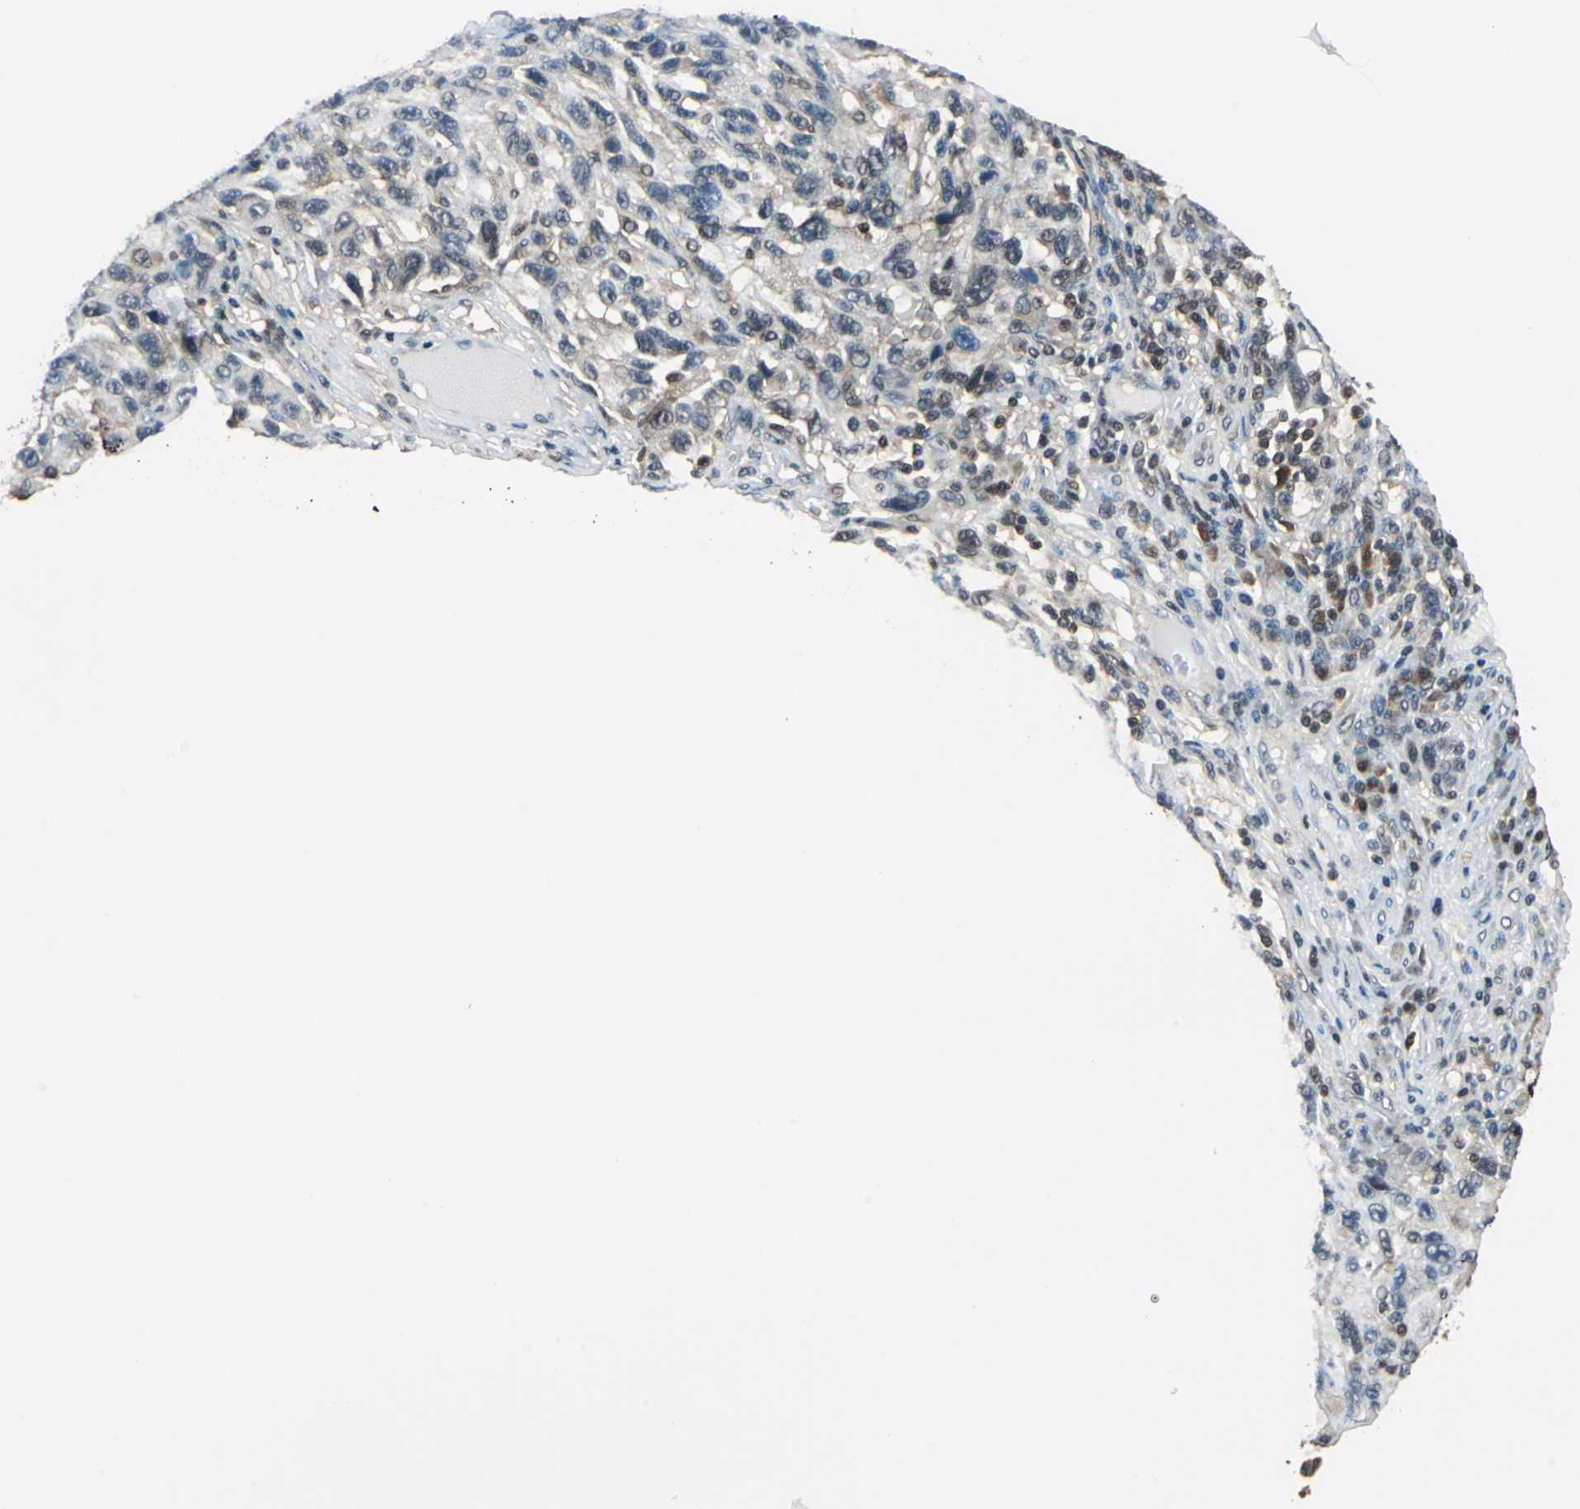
{"staining": {"intensity": "weak", "quantity": "25%-75%", "location": "cytoplasmic/membranous,nuclear"}, "tissue": "melanoma", "cell_type": "Tumor cells", "image_type": "cancer", "snomed": [{"axis": "morphology", "description": "Malignant melanoma, NOS"}, {"axis": "topography", "description": "Skin"}], "caption": "A brown stain labels weak cytoplasmic/membranous and nuclear staining of a protein in malignant melanoma tumor cells.", "gene": "PSME1", "patient": {"sex": "male", "age": 53}}